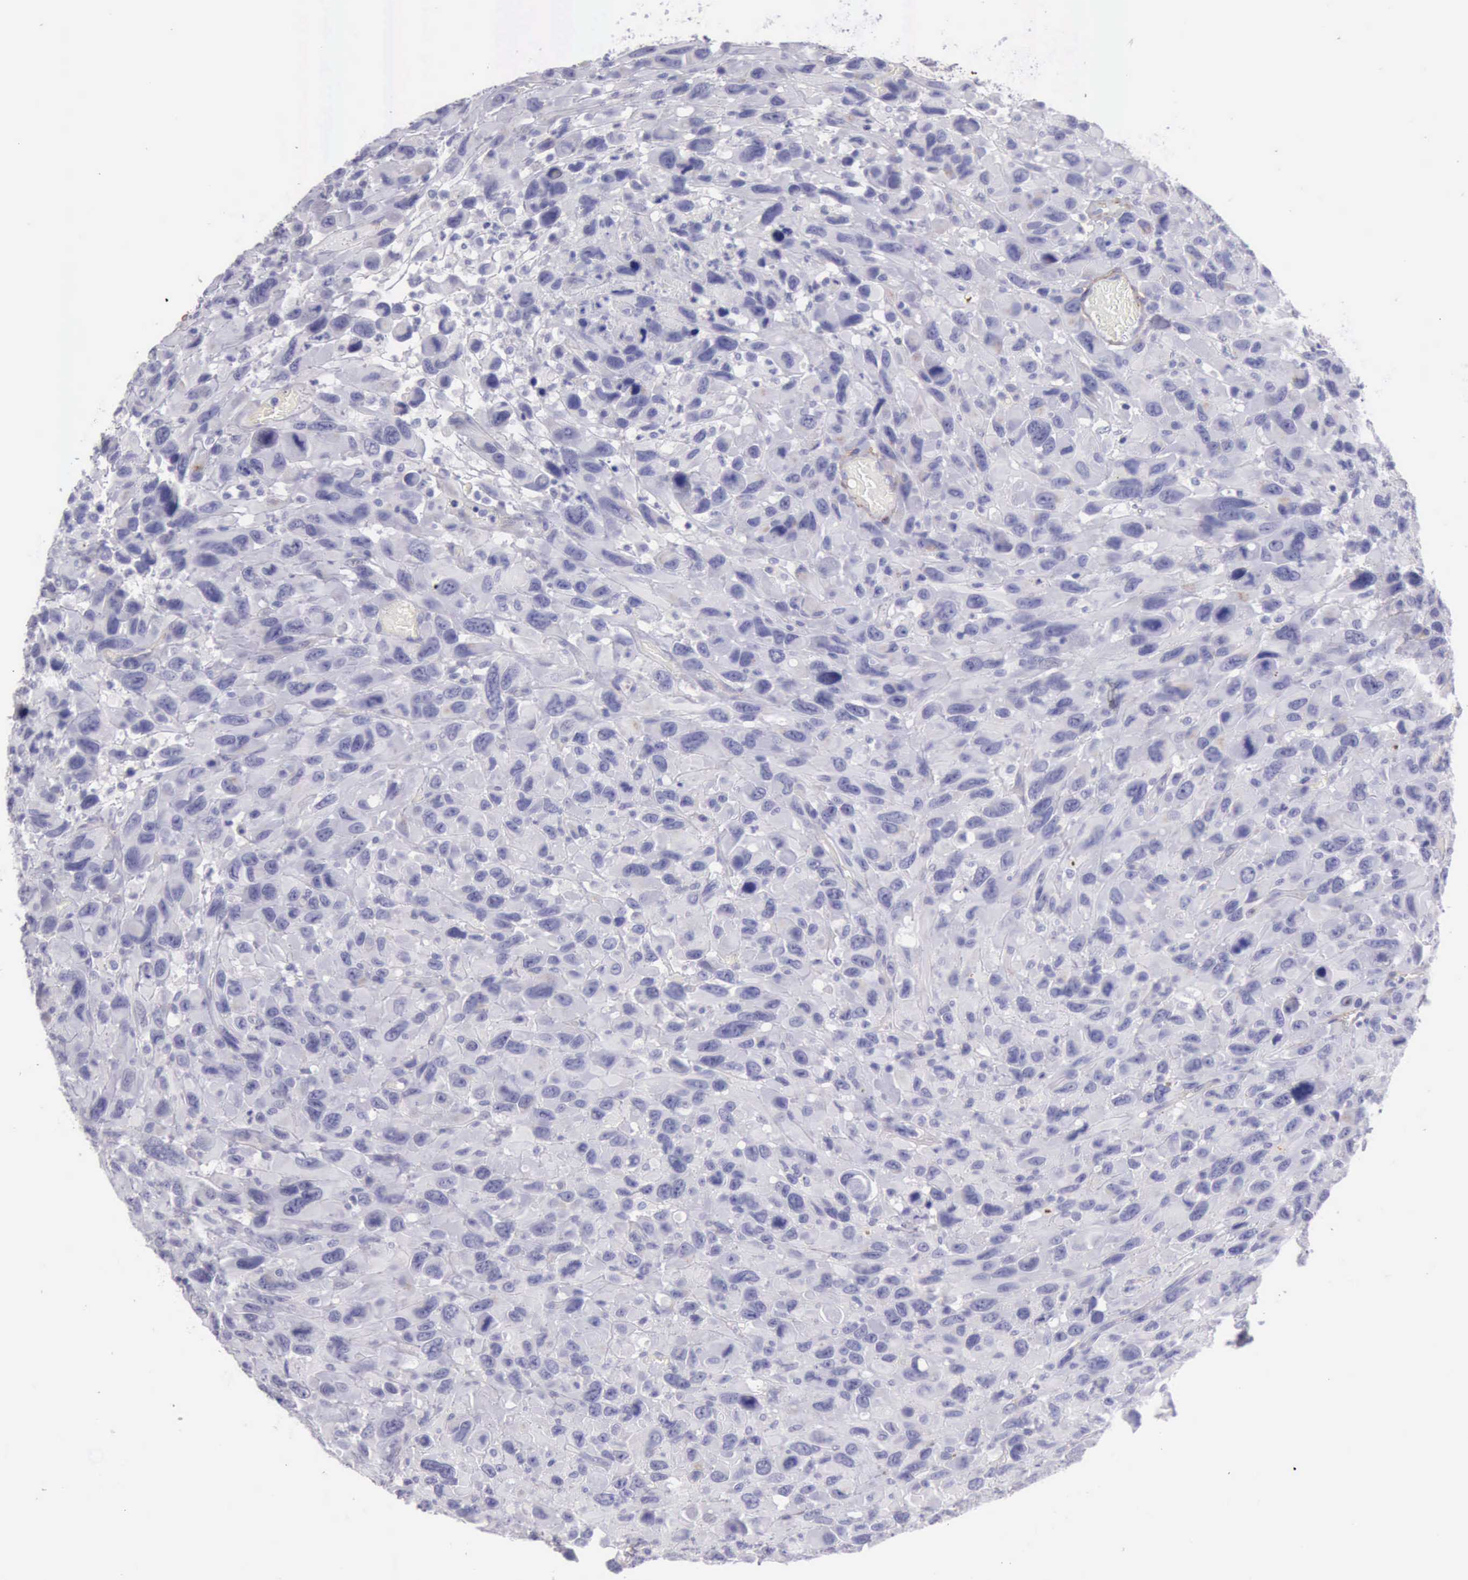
{"staining": {"intensity": "negative", "quantity": "none", "location": "none"}, "tissue": "renal cancer", "cell_type": "Tumor cells", "image_type": "cancer", "snomed": [{"axis": "morphology", "description": "Adenocarcinoma, NOS"}, {"axis": "topography", "description": "Kidney"}], "caption": "High power microscopy image of an immunohistochemistry histopathology image of adenocarcinoma (renal), revealing no significant staining in tumor cells.", "gene": "AOC3", "patient": {"sex": "male", "age": 79}}